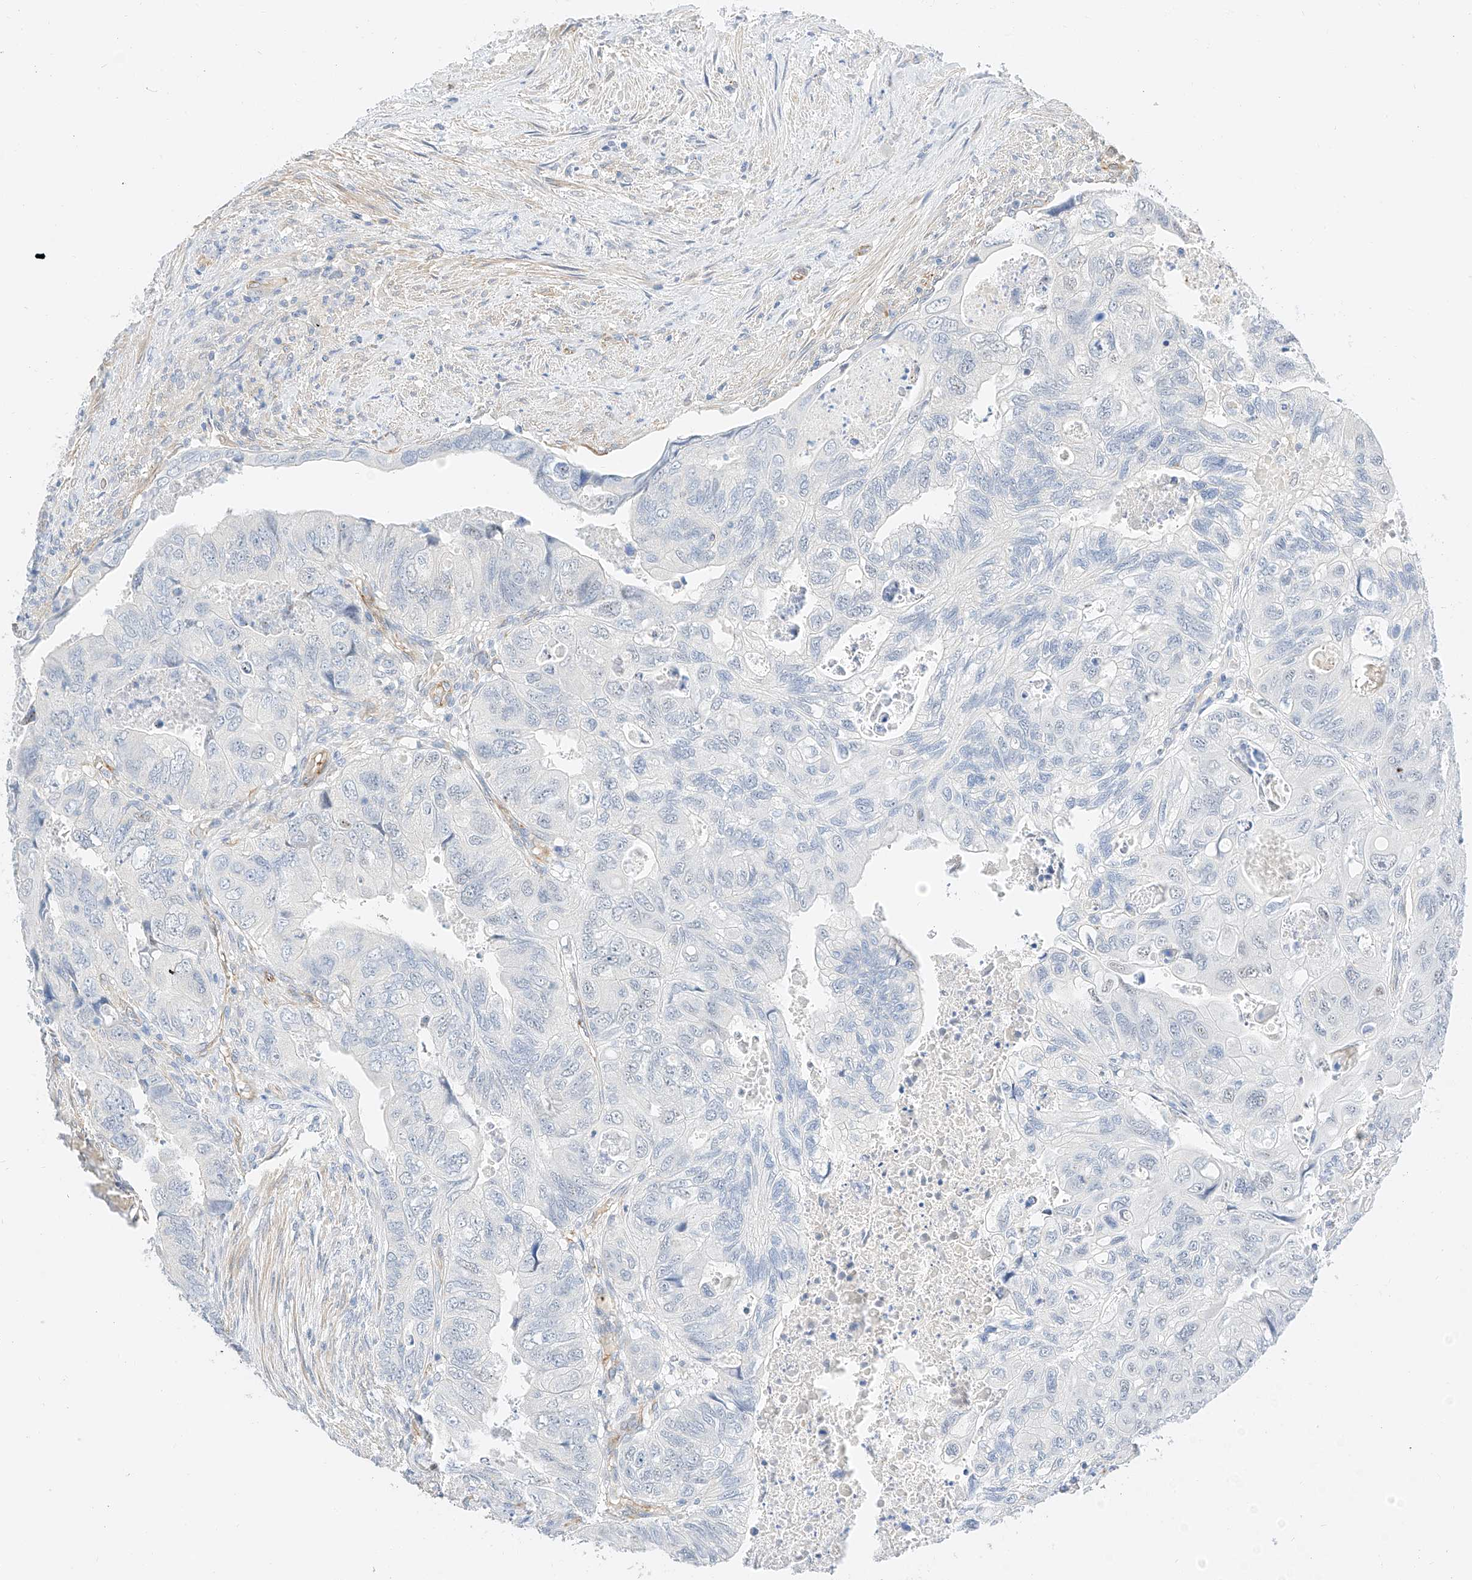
{"staining": {"intensity": "negative", "quantity": "none", "location": "none"}, "tissue": "colorectal cancer", "cell_type": "Tumor cells", "image_type": "cancer", "snomed": [{"axis": "morphology", "description": "Adenocarcinoma, NOS"}, {"axis": "topography", "description": "Rectum"}], "caption": "IHC of human adenocarcinoma (colorectal) exhibits no positivity in tumor cells.", "gene": "CDCP2", "patient": {"sex": "male", "age": 63}}